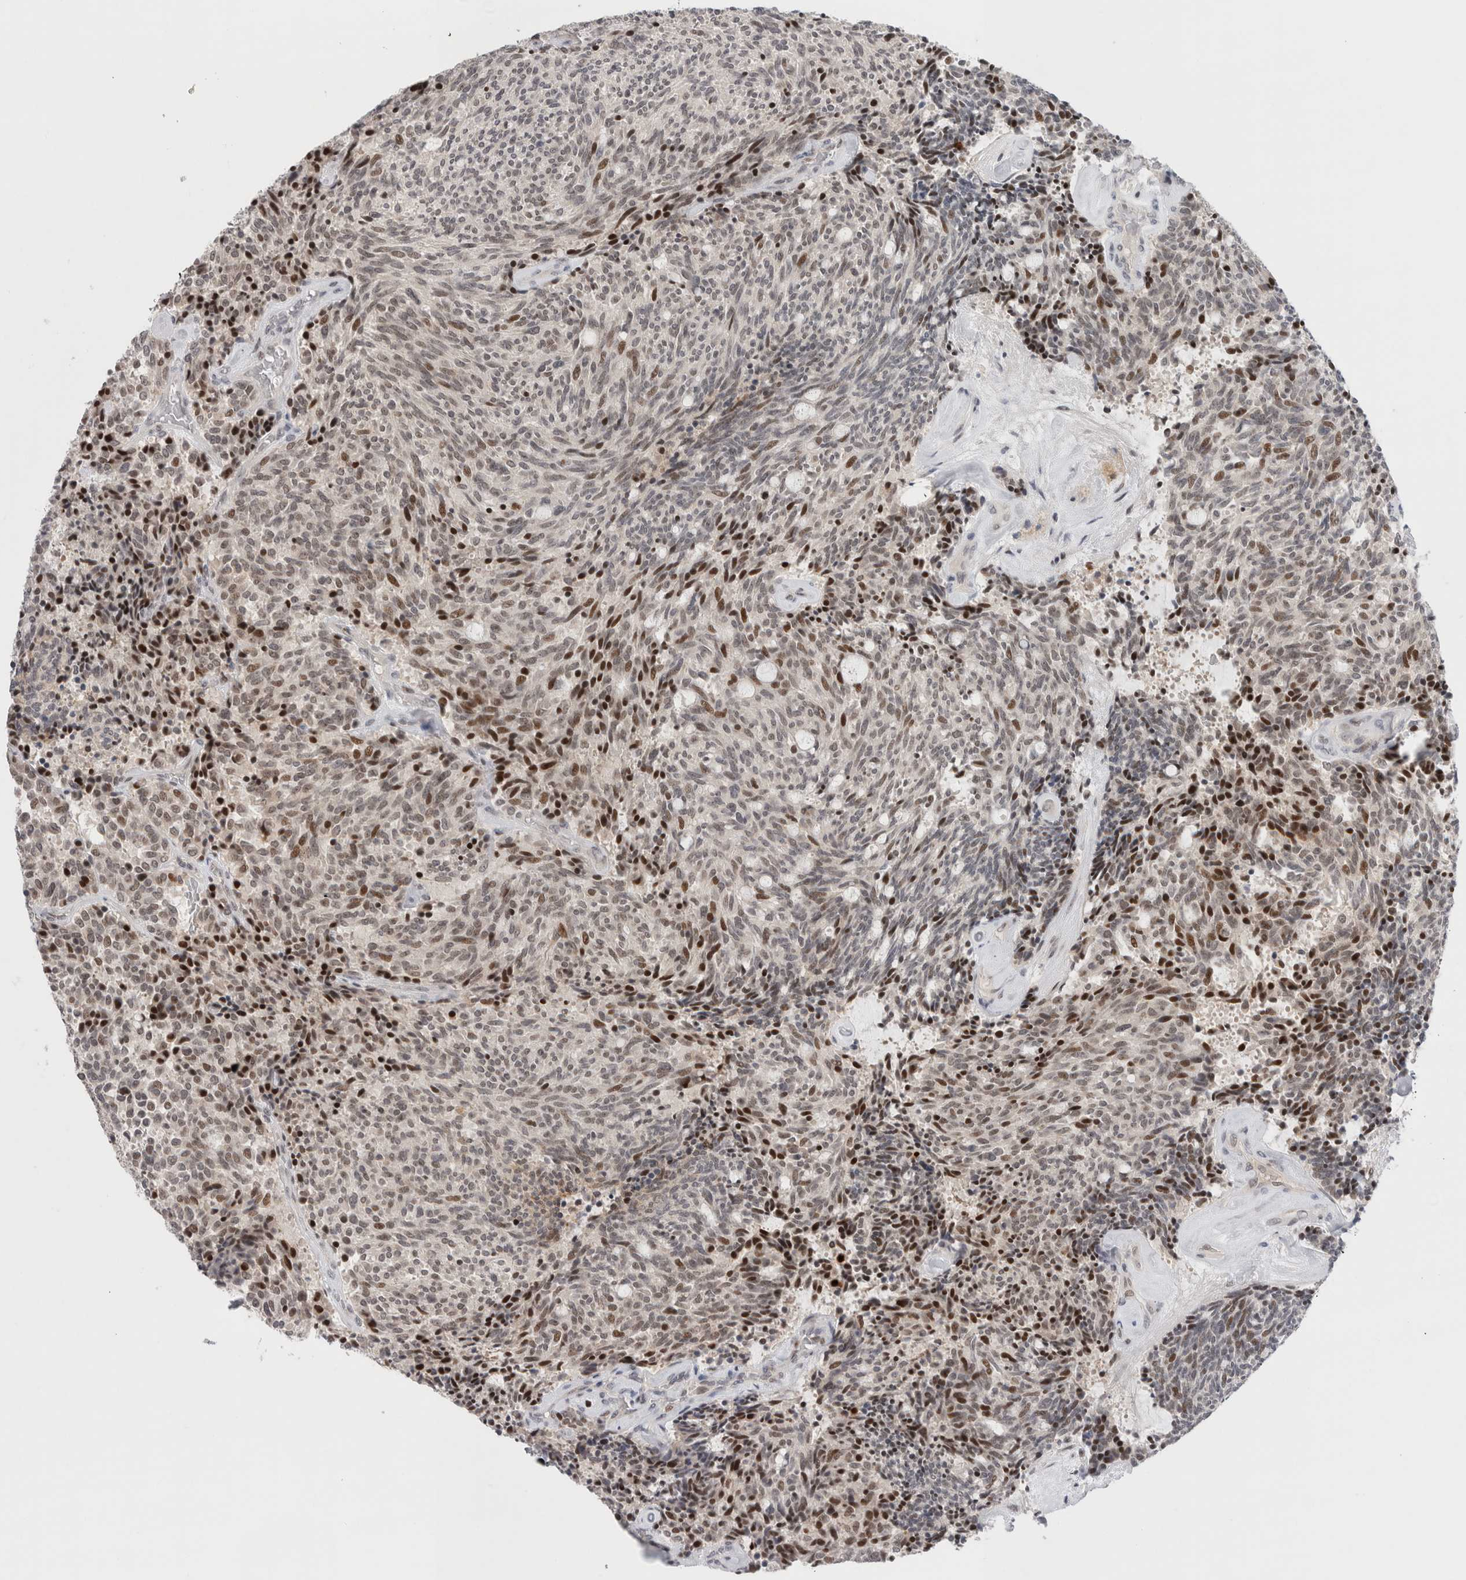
{"staining": {"intensity": "moderate", "quantity": "25%-75%", "location": "nuclear"}, "tissue": "carcinoid", "cell_type": "Tumor cells", "image_type": "cancer", "snomed": [{"axis": "morphology", "description": "Carcinoid, malignant, NOS"}, {"axis": "topography", "description": "Pancreas"}], "caption": "A high-resolution photomicrograph shows IHC staining of carcinoid, which reveals moderate nuclear staining in about 25%-75% of tumor cells.", "gene": "ZNF521", "patient": {"sex": "female", "age": 54}}